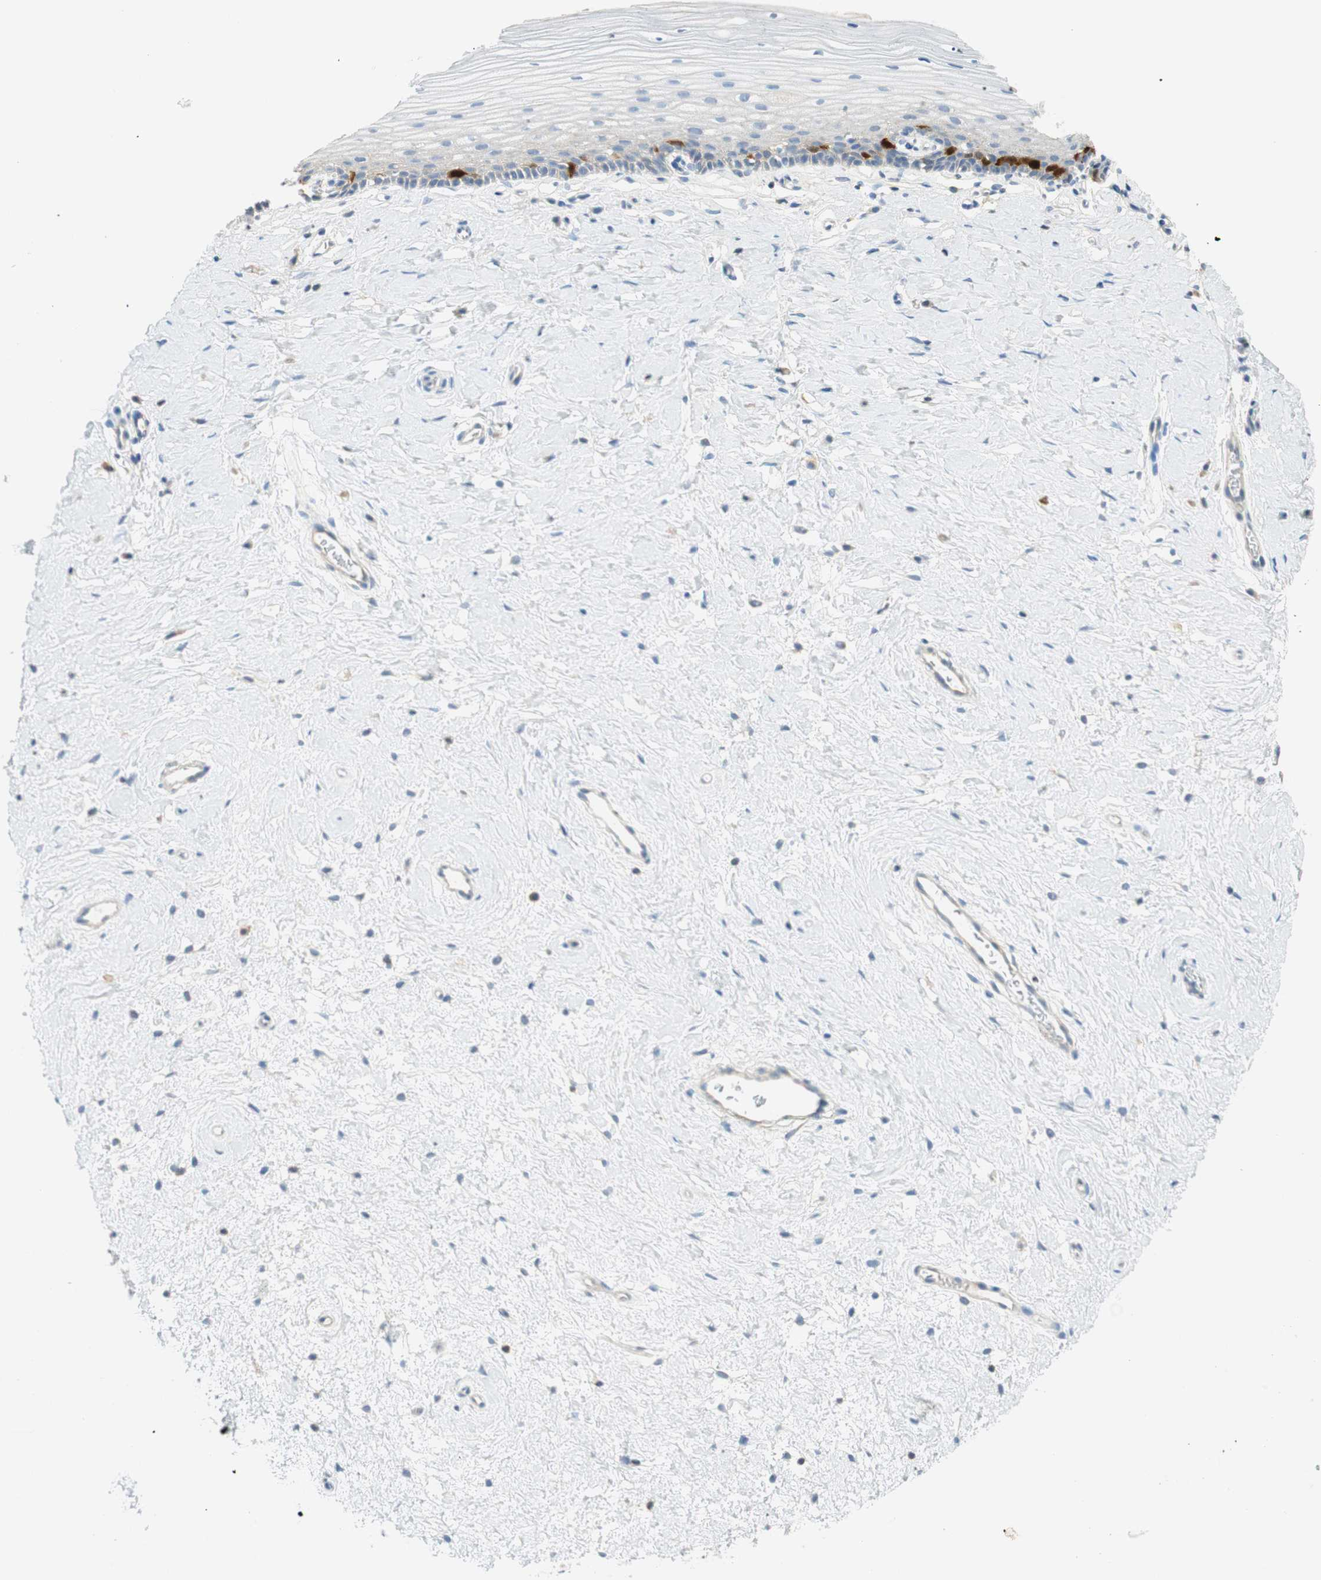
{"staining": {"intensity": "strong", "quantity": "<25%", "location": "nuclear"}, "tissue": "cervix", "cell_type": "Glandular cells", "image_type": "normal", "snomed": [{"axis": "morphology", "description": "Normal tissue, NOS"}, {"axis": "topography", "description": "Cervix"}], "caption": "Immunohistochemistry (IHC) of normal cervix shows medium levels of strong nuclear positivity in approximately <25% of glandular cells.", "gene": "PTTG1", "patient": {"sex": "female", "age": 39}}